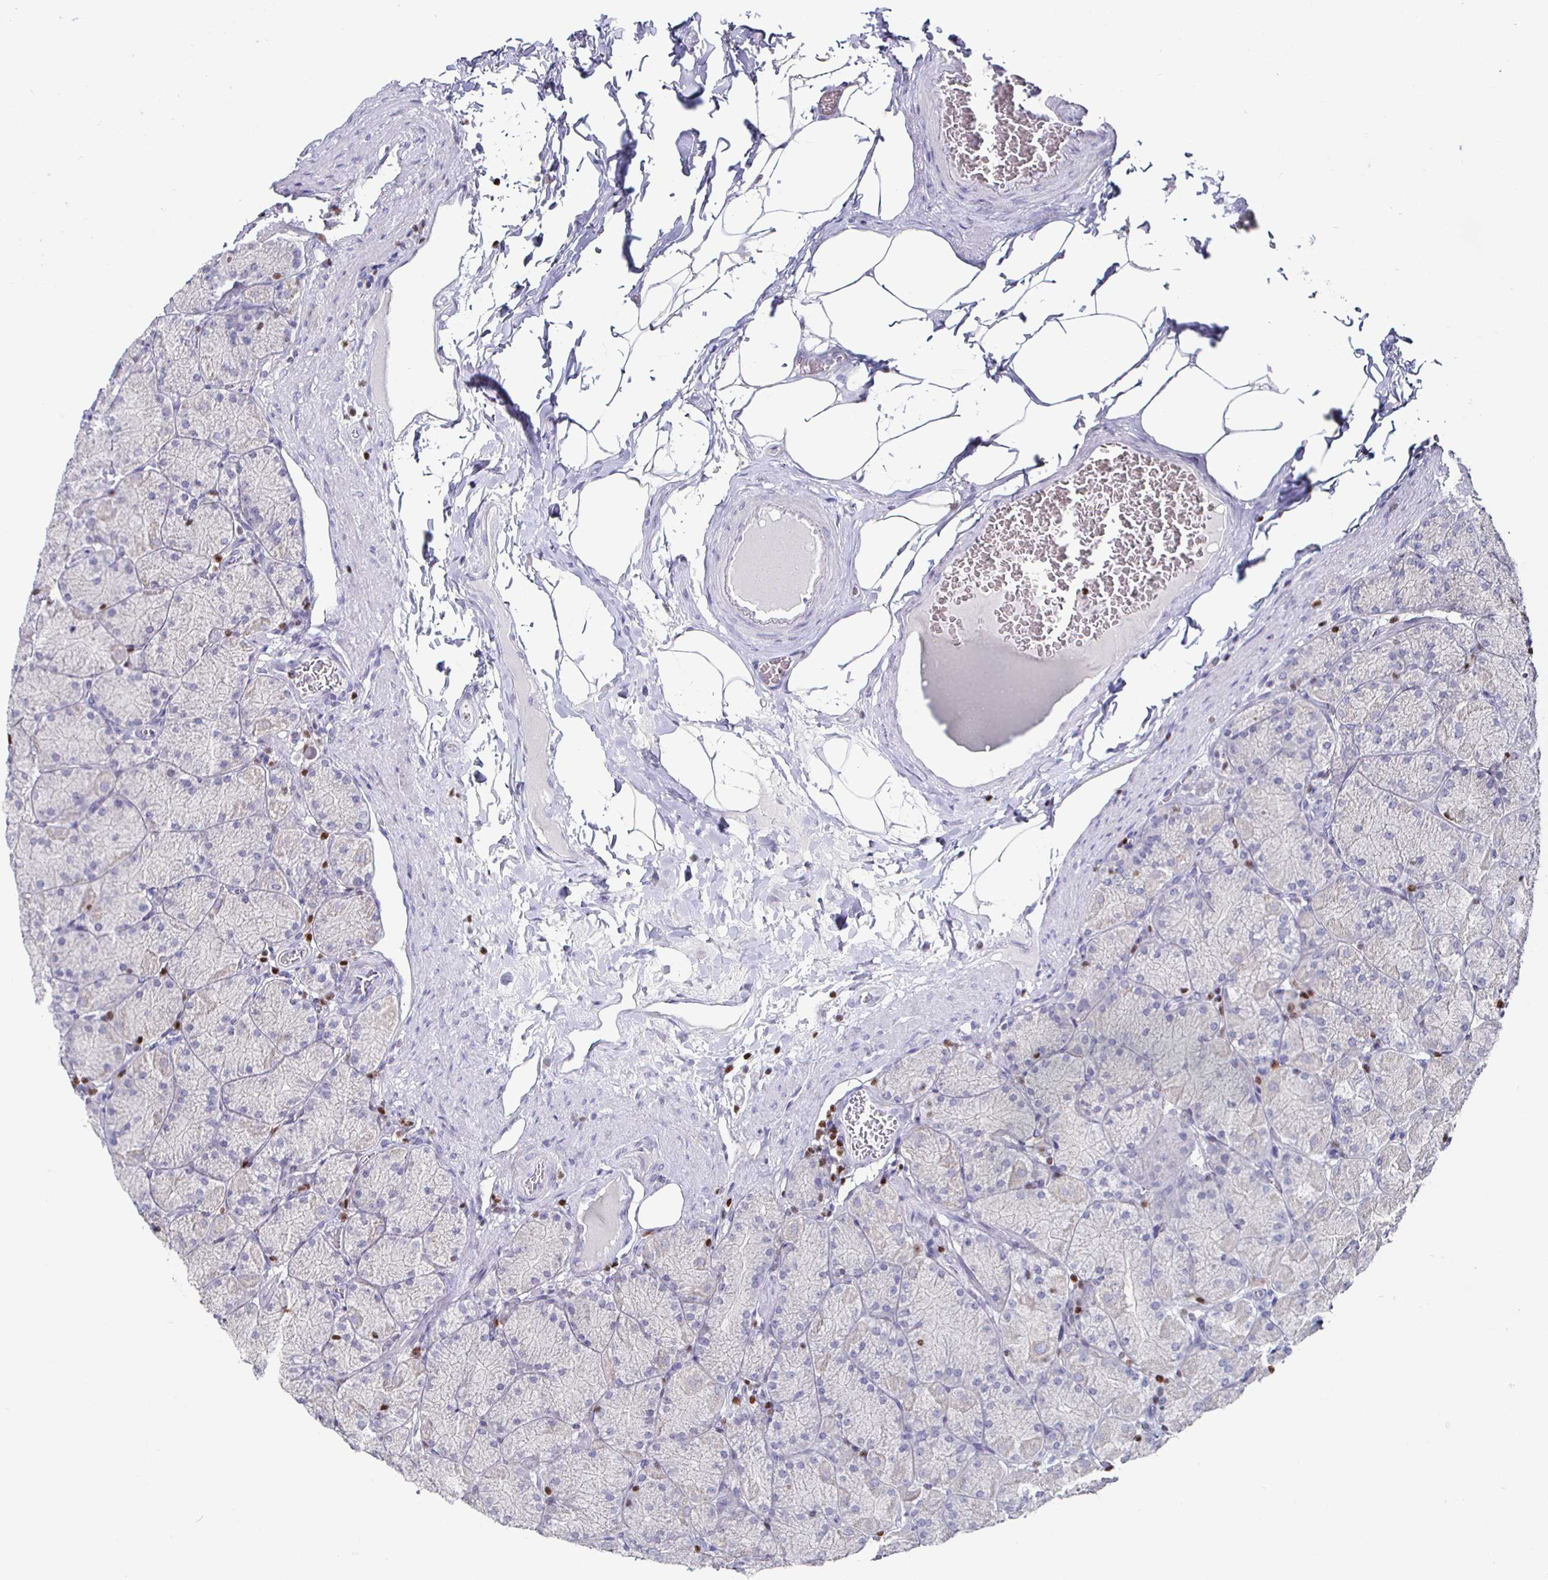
{"staining": {"intensity": "negative", "quantity": "none", "location": "none"}, "tissue": "stomach", "cell_type": "Glandular cells", "image_type": "normal", "snomed": [{"axis": "morphology", "description": "Normal tissue, NOS"}, {"axis": "topography", "description": "Stomach, upper"}], "caption": "Unremarkable stomach was stained to show a protein in brown. There is no significant expression in glandular cells. (DAB (3,3'-diaminobenzidine) IHC with hematoxylin counter stain).", "gene": "RUNX2", "patient": {"sex": "female", "age": 56}}